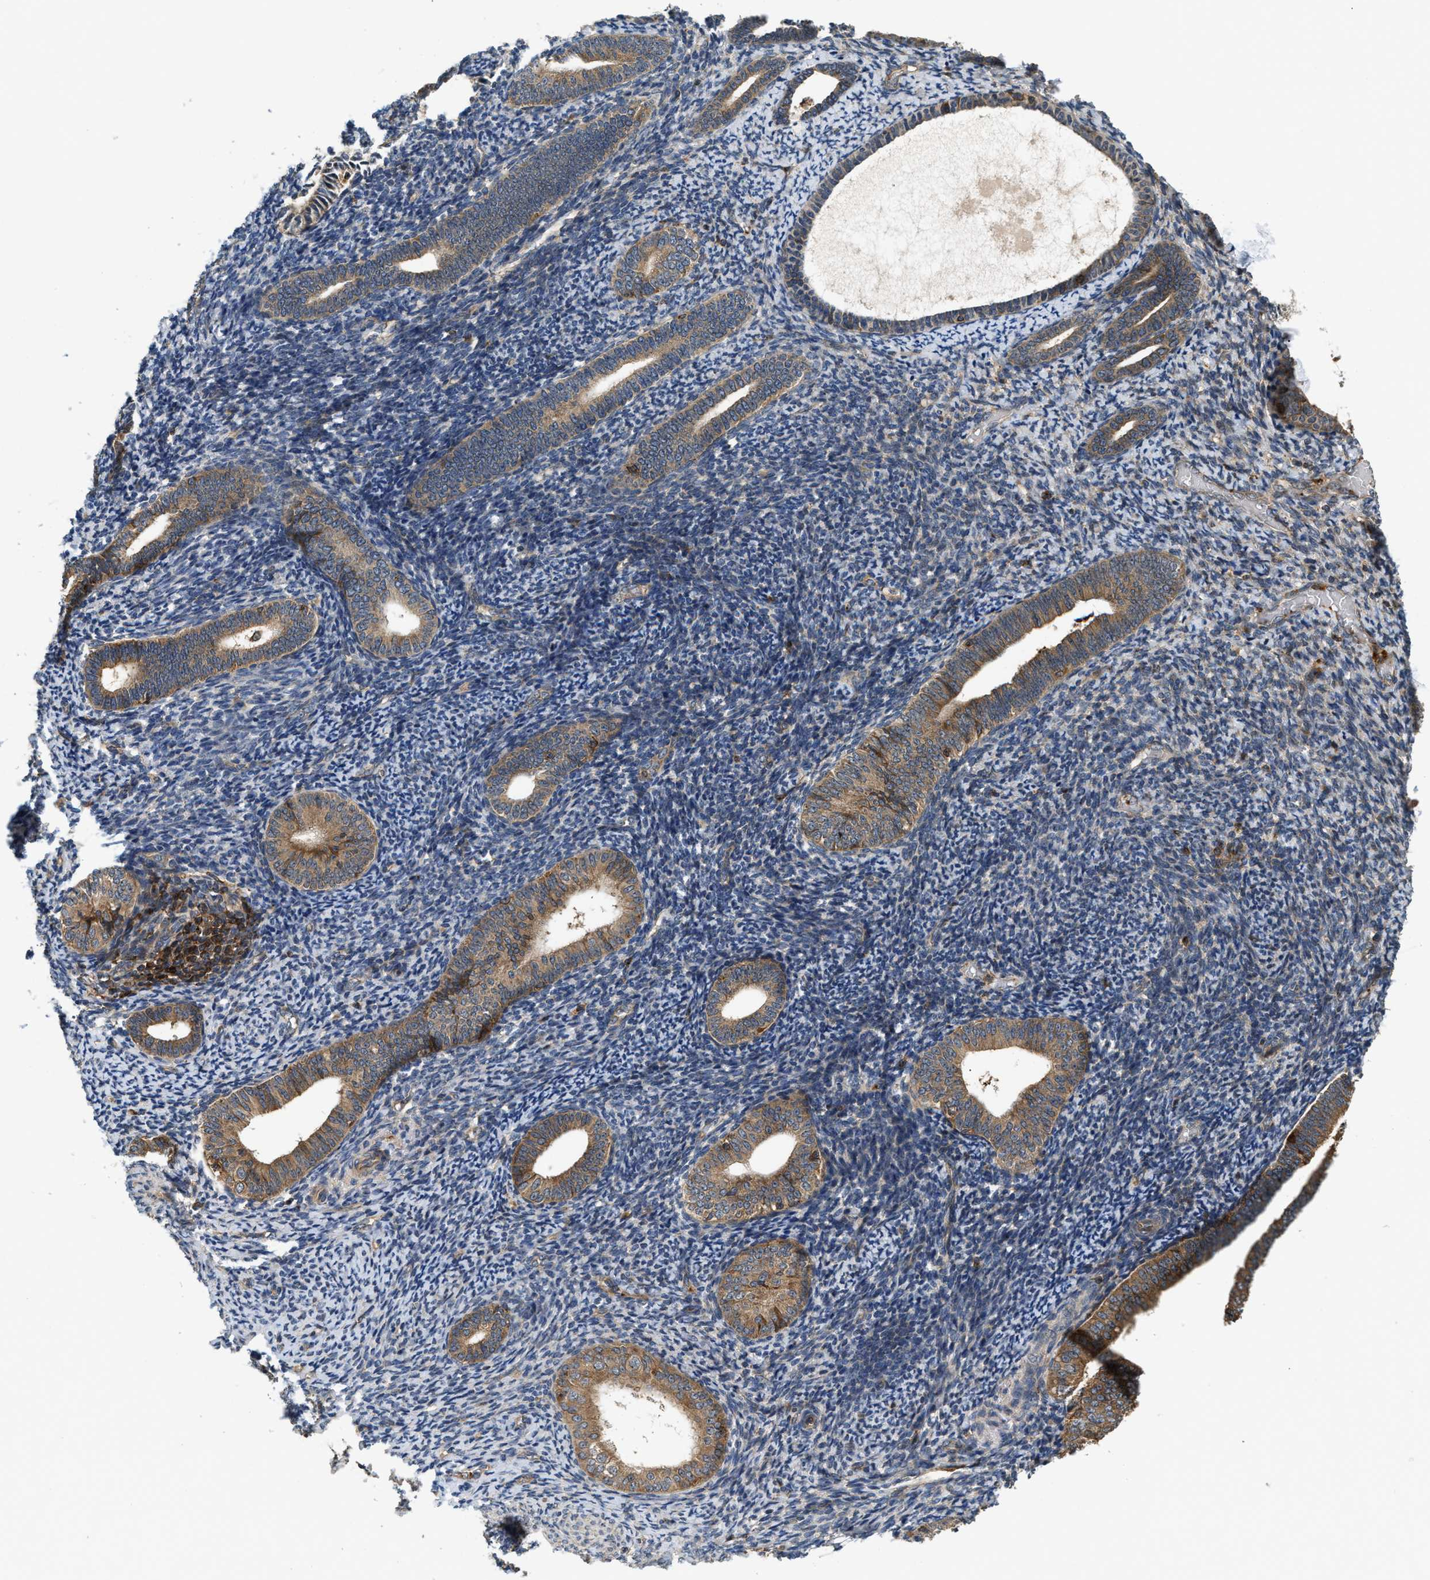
{"staining": {"intensity": "moderate", "quantity": "<25%", "location": "cytoplasmic/membranous"}, "tissue": "endometrium", "cell_type": "Cells in endometrial stroma", "image_type": "normal", "snomed": [{"axis": "morphology", "description": "Normal tissue, NOS"}, {"axis": "topography", "description": "Endometrium"}], "caption": "Brown immunohistochemical staining in normal human endometrium demonstrates moderate cytoplasmic/membranous staining in about <25% of cells in endometrial stroma. Using DAB (3,3'-diaminobenzidine) (brown) and hematoxylin (blue) stains, captured at high magnification using brightfield microscopy.", "gene": "SNX5", "patient": {"sex": "female", "age": 66}}